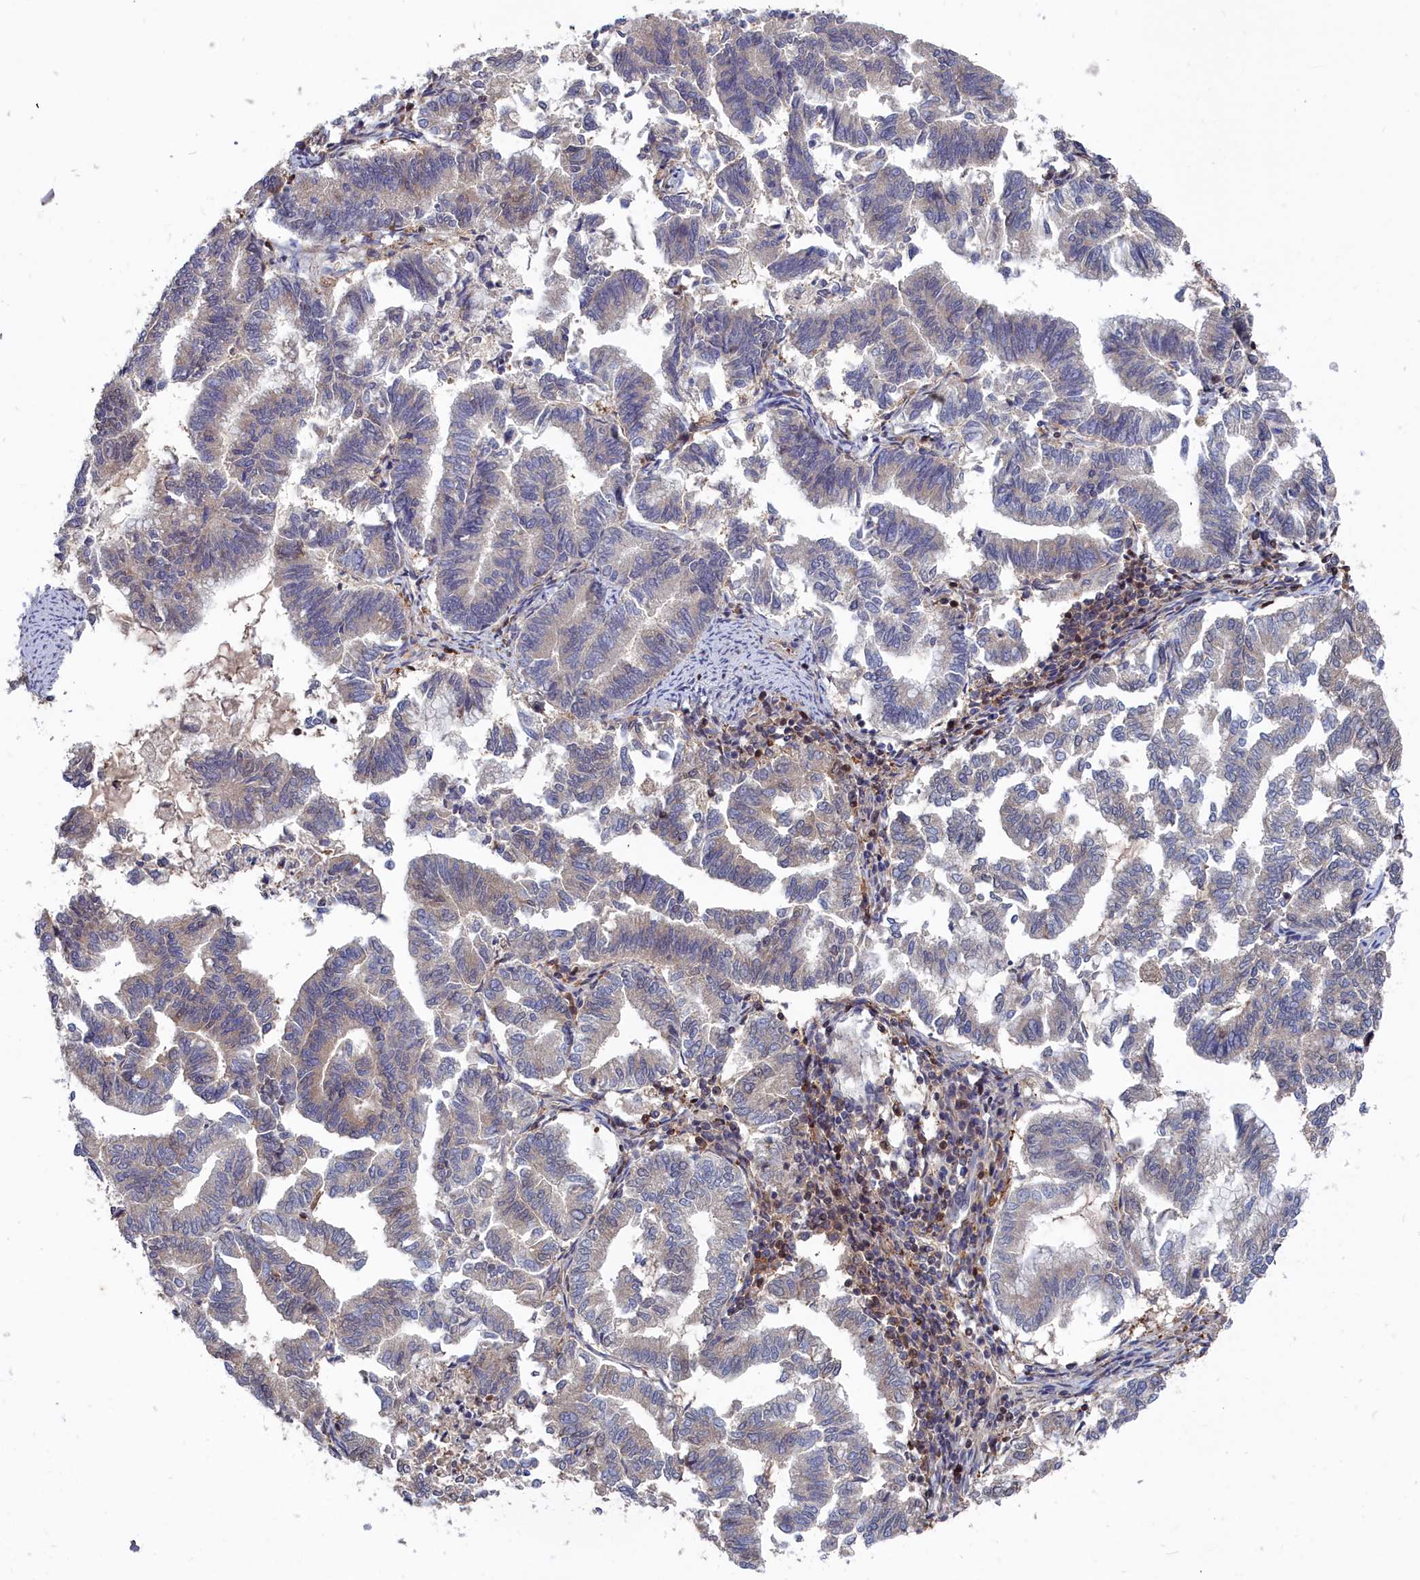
{"staining": {"intensity": "weak", "quantity": "<25%", "location": "cytoplasmic/membranous"}, "tissue": "endometrial cancer", "cell_type": "Tumor cells", "image_type": "cancer", "snomed": [{"axis": "morphology", "description": "Adenocarcinoma, NOS"}, {"axis": "topography", "description": "Endometrium"}], "caption": "Tumor cells are negative for brown protein staining in endometrial adenocarcinoma.", "gene": "GFRA2", "patient": {"sex": "female", "age": 79}}